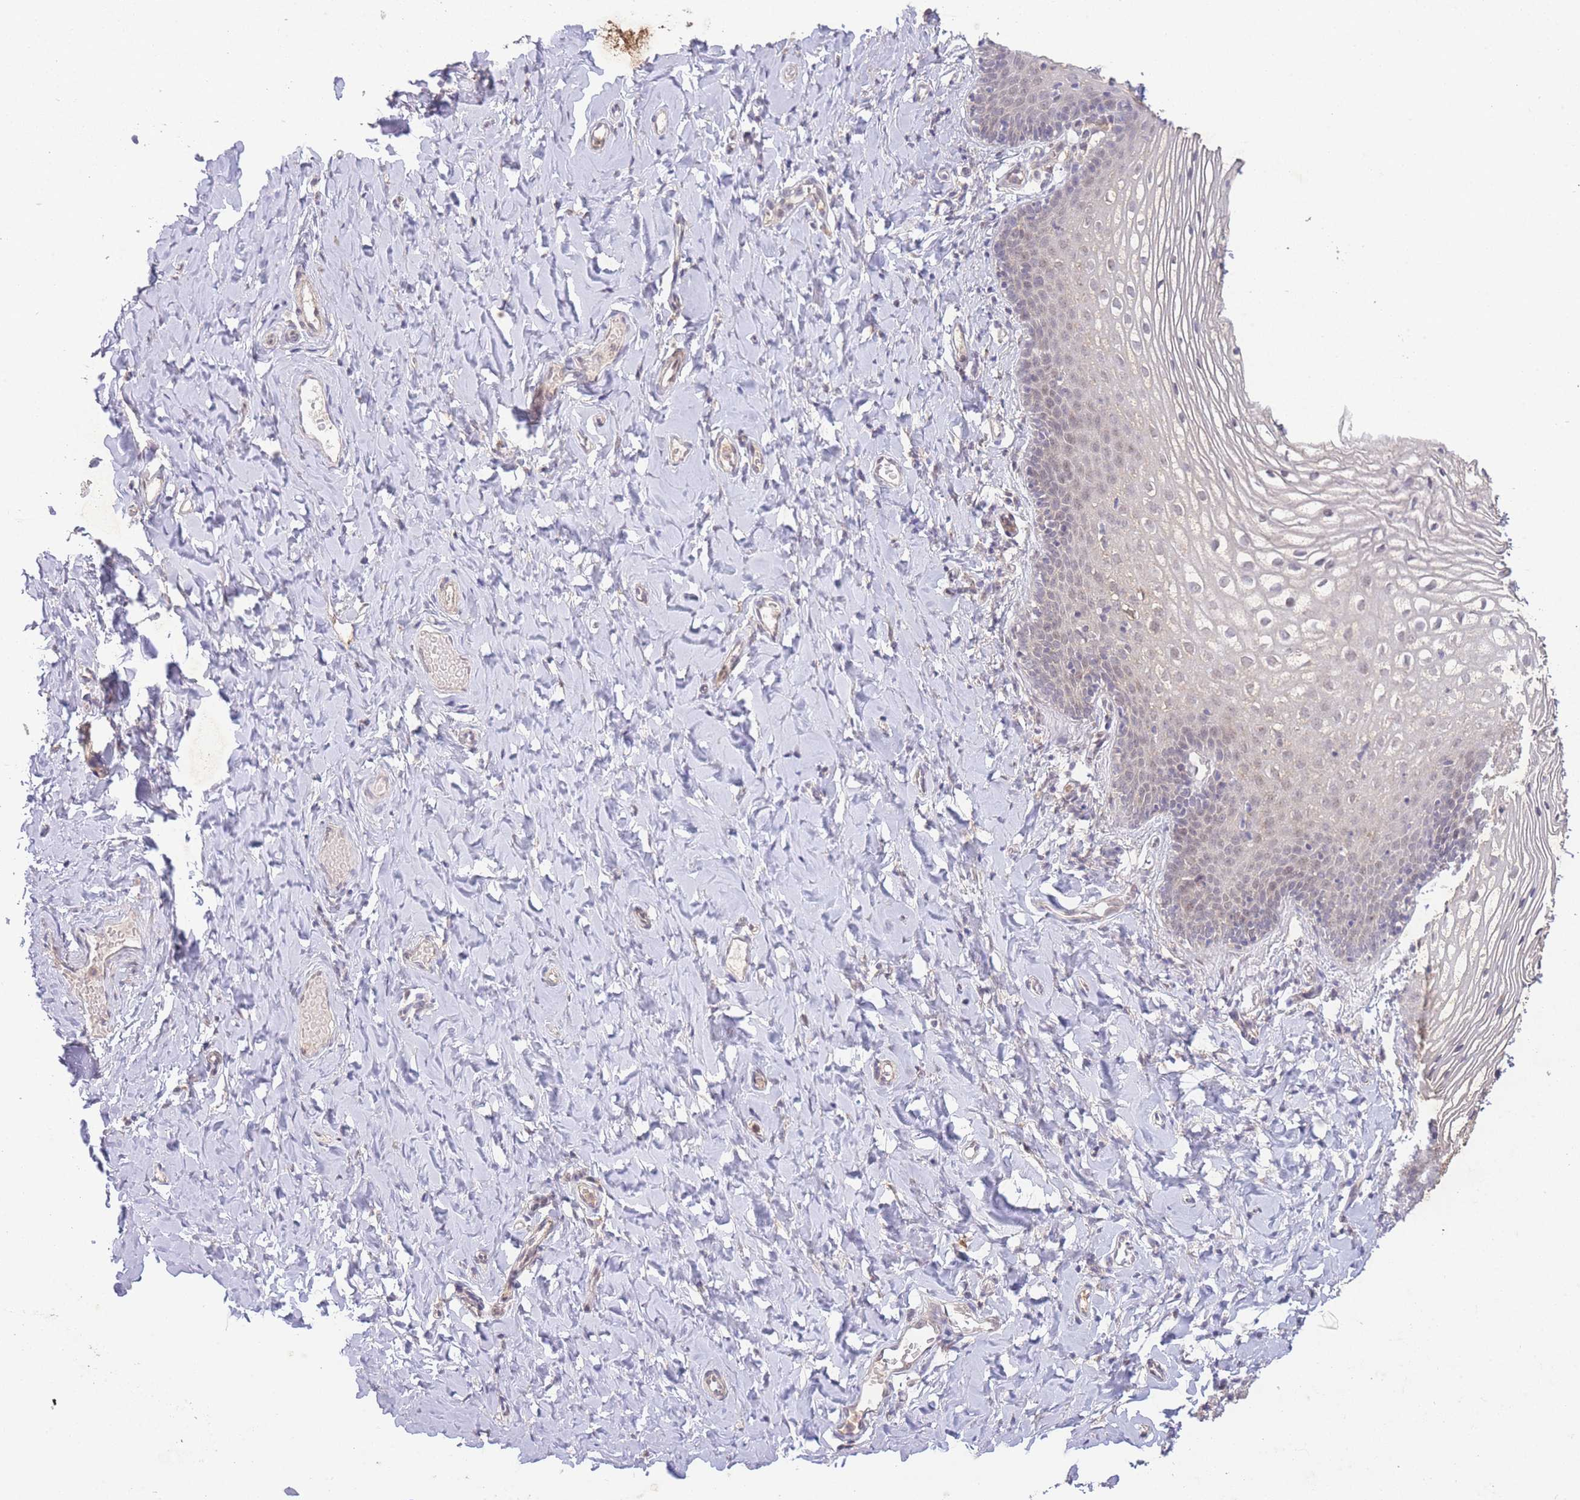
{"staining": {"intensity": "weak", "quantity": "<25%", "location": "nuclear"}, "tissue": "vagina", "cell_type": "Squamous epithelial cells", "image_type": "normal", "snomed": [{"axis": "morphology", "description": "Normal tissue, NOS"}, {"axis": "topography", "description": "Vagina"}], "caption": "DAB (3,3'-diaminobenzidine) immunohistochemical staining of unremarkable human vagina exhibits no significant expression in squamous epithelial cells.", "gene": "RNF144B", "patient": {"sex": "female", "age": 60}}